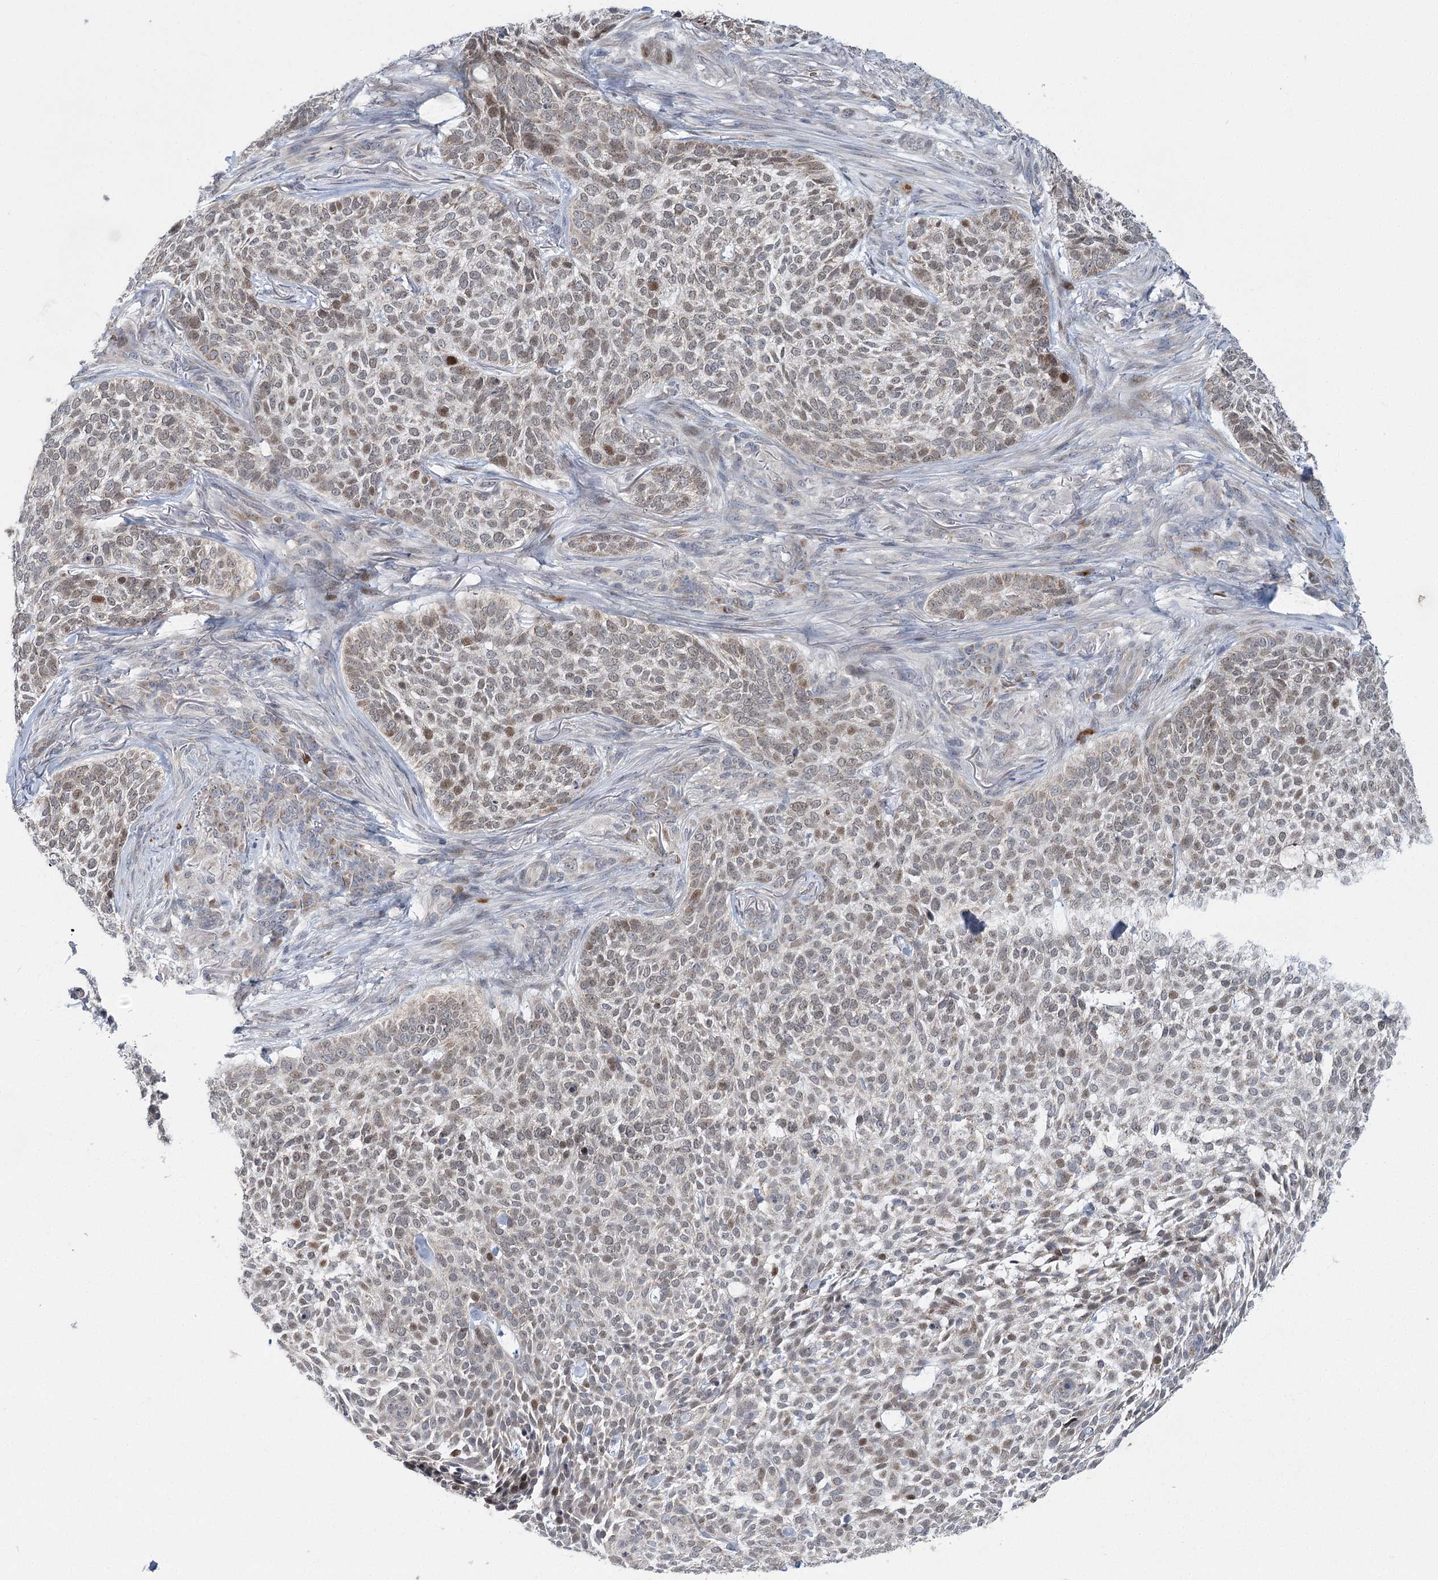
{"staining": {"intensity": "weak", "quantity": "25%-75%", "location": "nuclear"}, "tissue": "skin cancer", "cell_type": "Tumor cells", "image_type": "cancer", "snomed": [{"axis": "morphology", "description": "Basal cell carcinoma"}, {"axis": "topography", "description": "Skin"}], "caption": "Immunohistochemical staining of human skin basal cell carcinoma reveals low levels of weak nuclear protein staining in approximately 25%-75% of tumor cells. (Brightfield microscopy of DAB IHC at high magnification).", "gene": "NSMCE4A", "patient": {"sex": "female", "age": 64}}